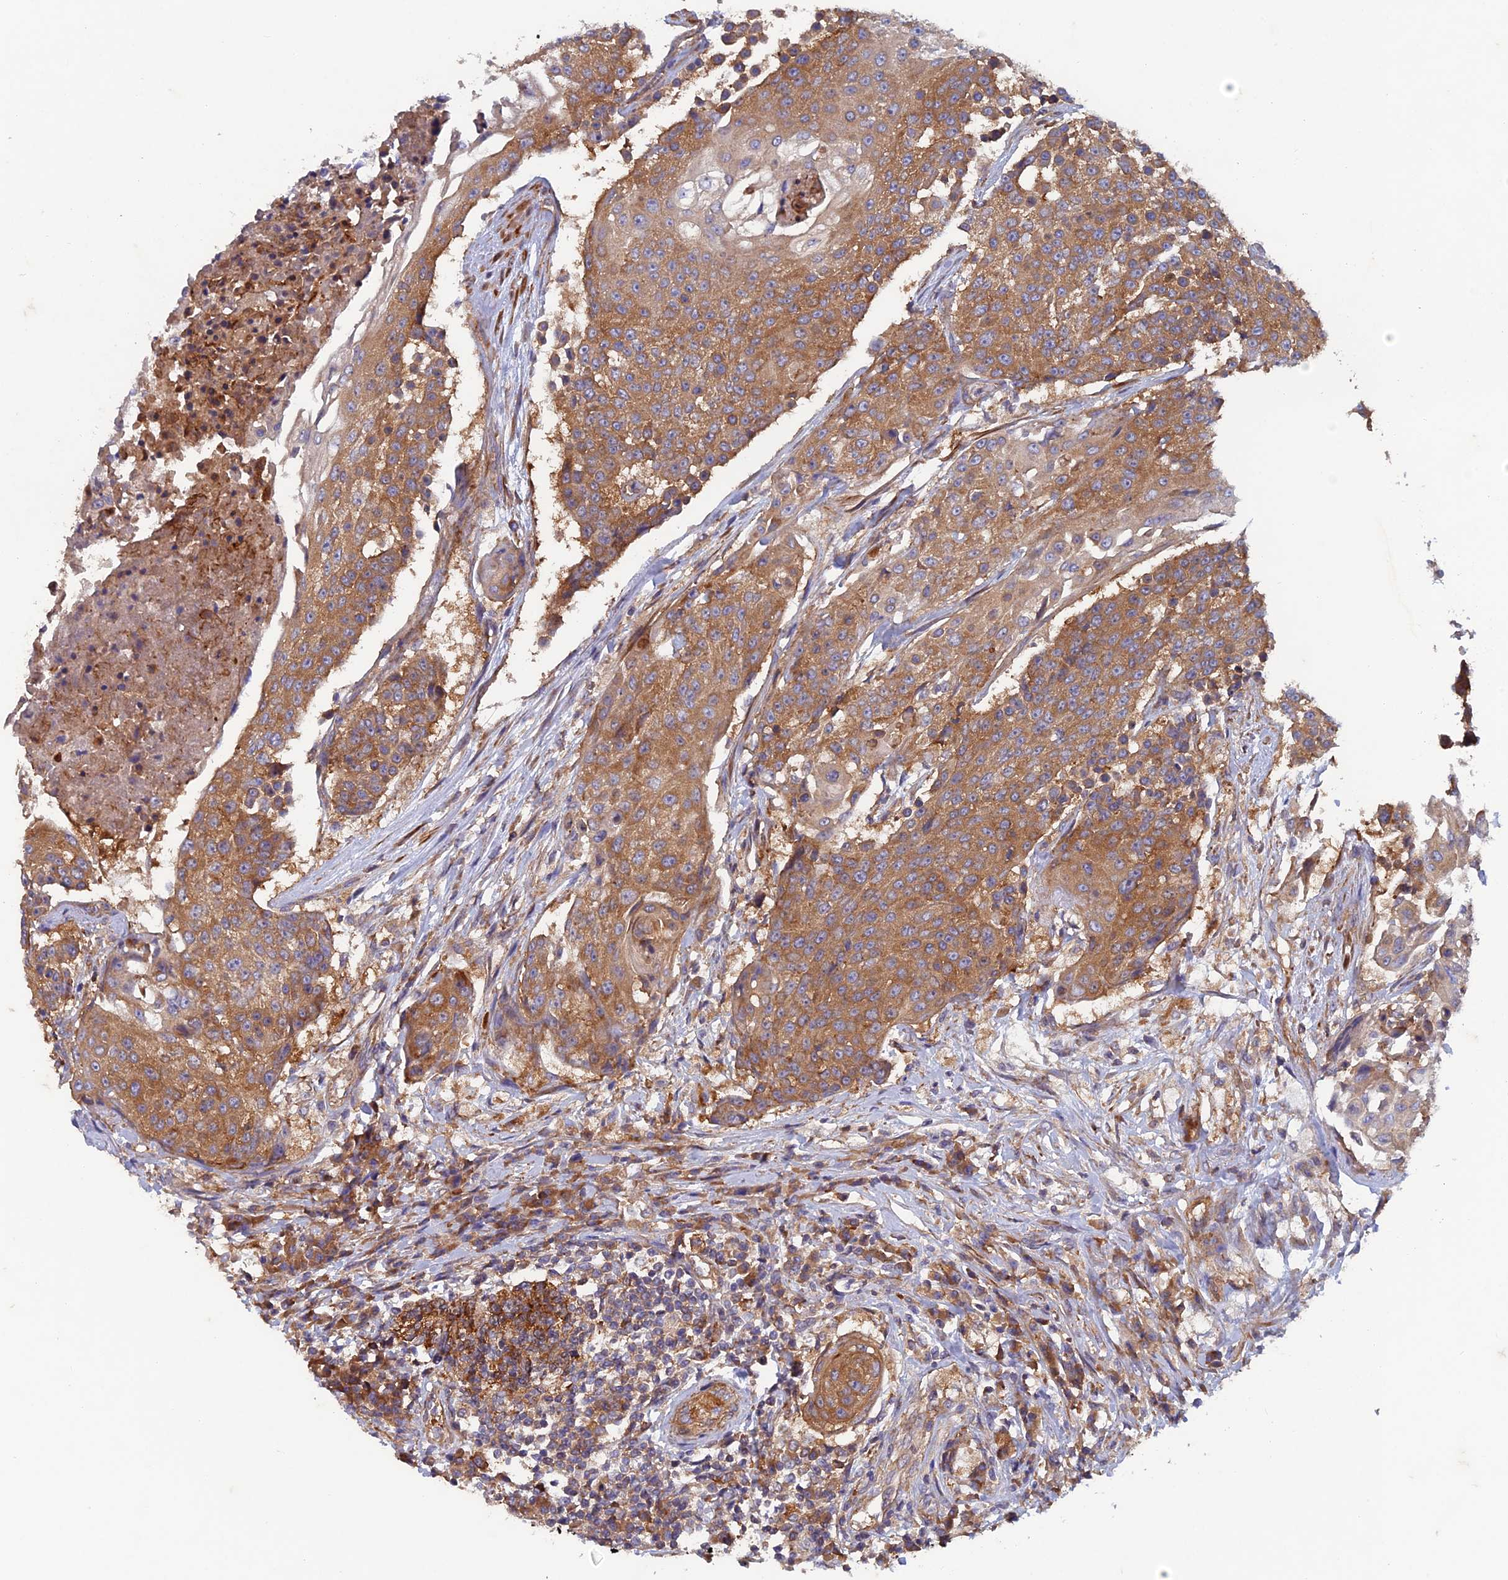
{"staining": {"intensity": "moderate", "quantity": ">75%", "location": "cytoplasmic/membranous"}, "tissue": "urothelial cancer", "cell_type": "Tumor cells", "image_type": "cancer", "snomed": [{"axis": "morphology", "description": "Urothelial carcinoma, High grade"}, {"axis": "topography", "description": "Urinary bladder"}], "caption": "Moderate cytoplasmic/membranous staining is identified in approximately >75% of tumor cells in urothelial cancer.", "gene": "NCAPG", "patient": {"sex": "female", "age": 63}}